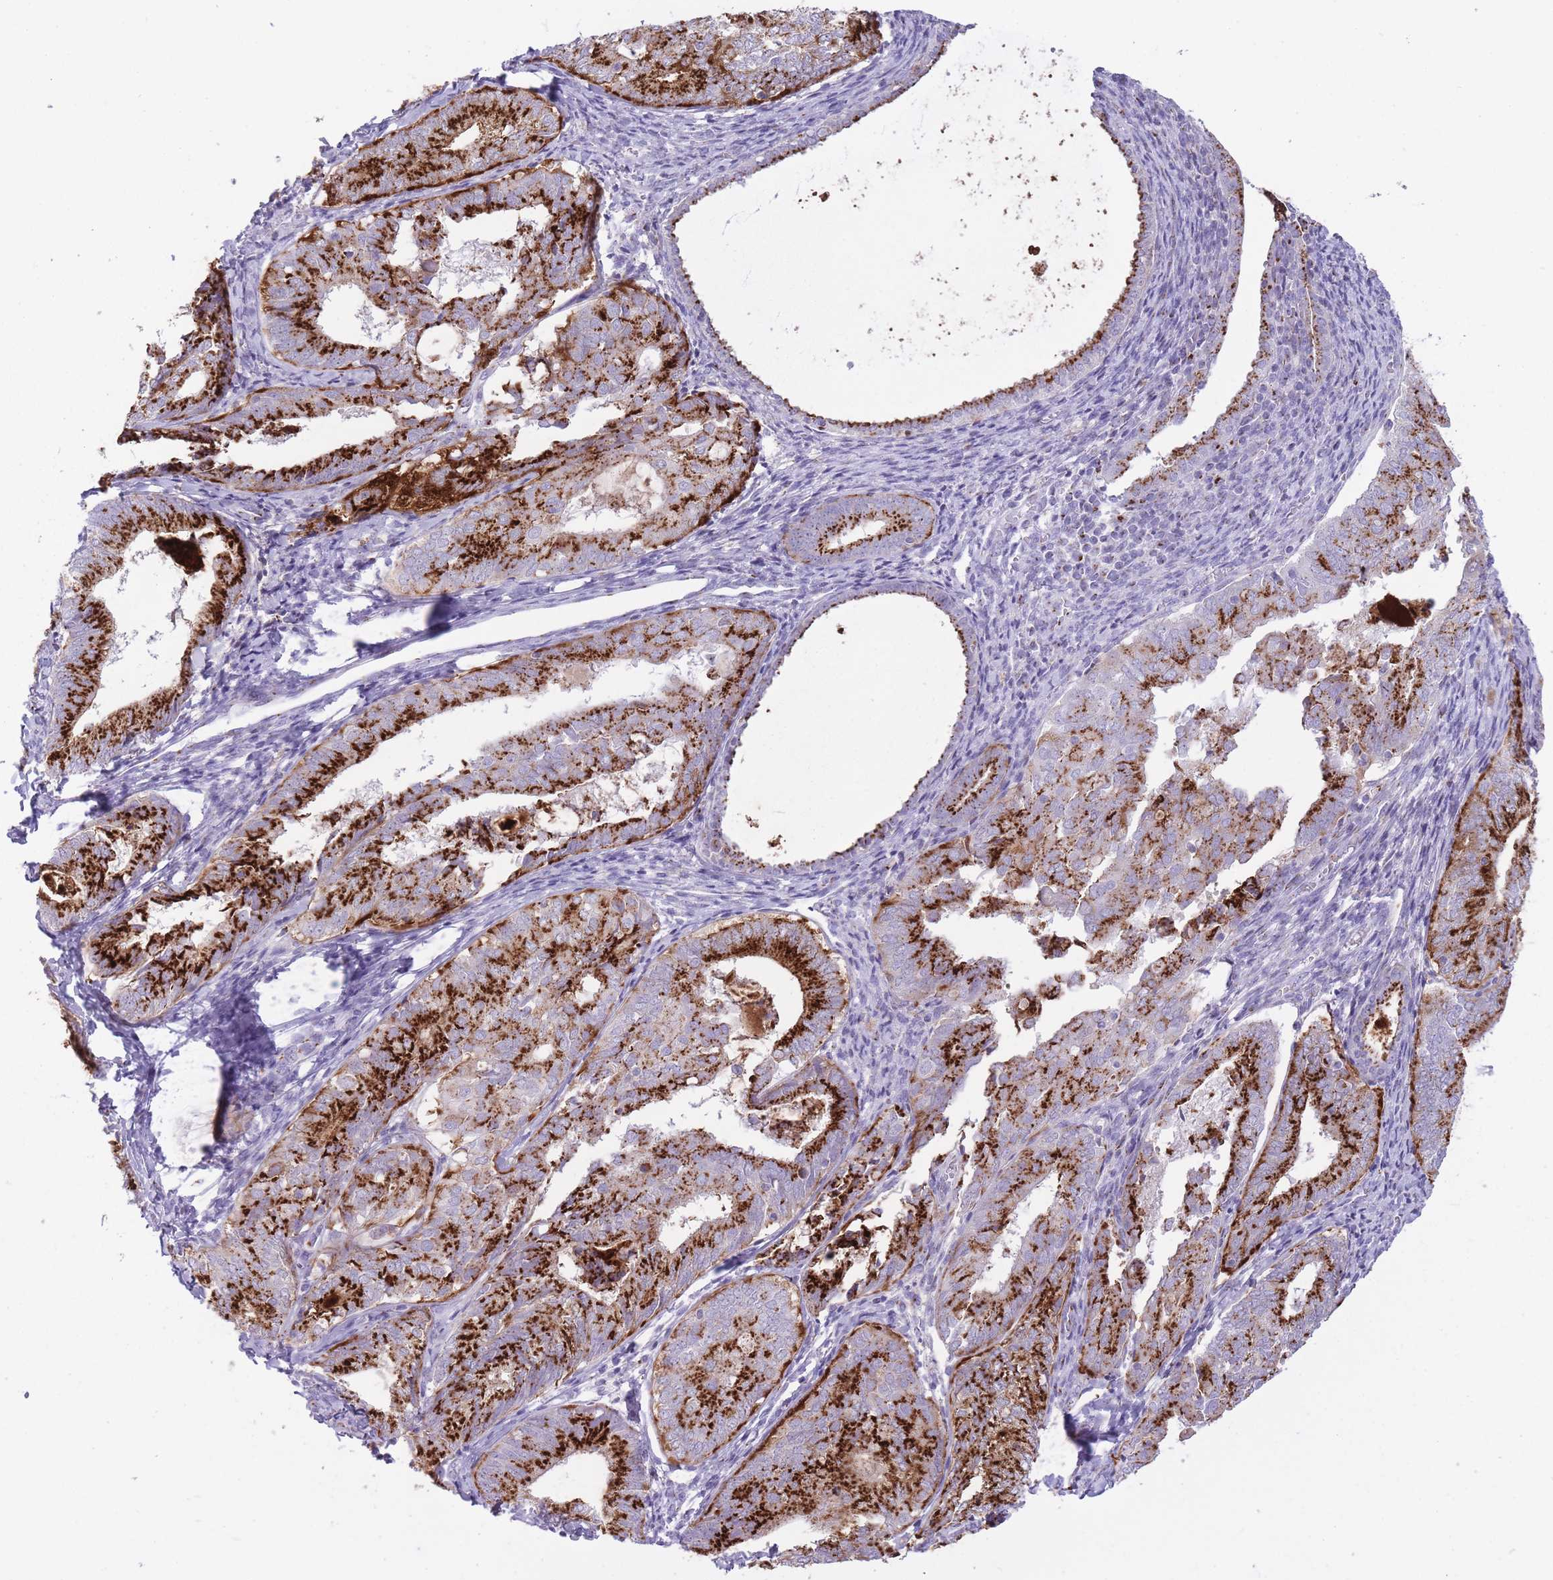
{"staining": {"intensity": "strong", "quantity": ">75%", "location": "cytoplasmic/membranous"}, "tissue": "endometrial cancer", "cell_type": "Tumor cells", "image_type": "cancer", "snomed": [{"axis": "morphology", "description": "Adenocarcinoma, NOS"}, {"axis": "topography", "description": "Endometrium"}], "caption": "Endometrial adenocarcinoma stained with immunohistochemistry reveals strong cytoplasmic/membranous staining in approximately >75% of tumor cells. The protein of interest is shown in brown color, while the nuclei are stained blue.", "gene": "B4GALT2", "patient": {"sex": "female", "age": 87}}